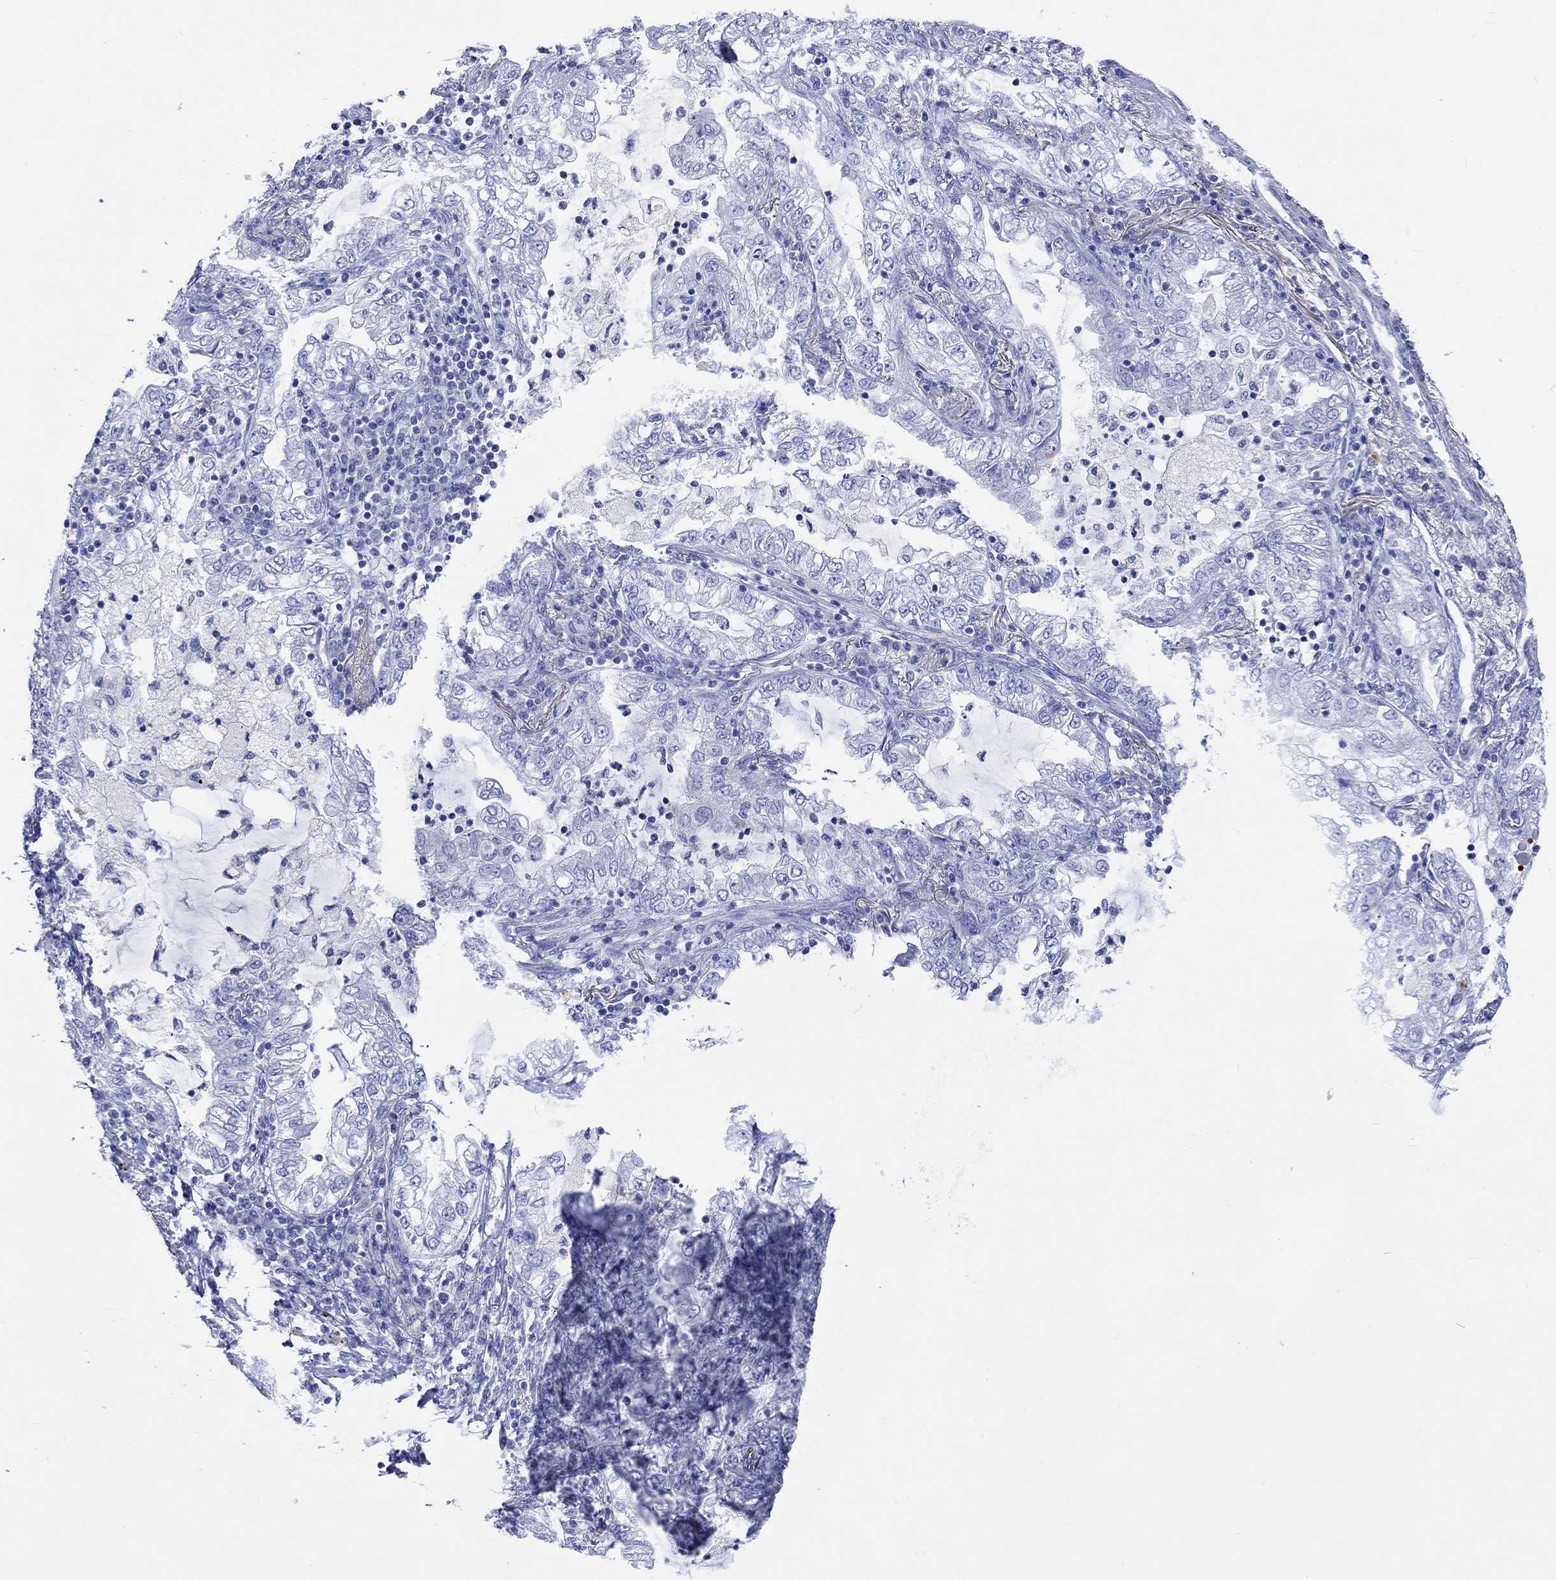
{"staining": {"intensity": "negative", "quantity": "none", "location": "none"}, "tissue": "lung cancer", "cell_type": "Tumor cells", "image_type": "cancer", "snomed": [{"axis": "morphology", "description": "Adenocarcinoma, NOS"}, {"axis": "topography", "description": "Lung"}], "caption": "DAB (3,3'-diaminobenzidine) immunohistochemical staining of human adenocarcinoma (lung) demonstrates no significant expression in tumor cells. Brightfield microscopy of immunohistochemistry (IHC) stained with DAB (brown) and hematoxylin (blue), captured at high magnification.", "gene": "CPLX2", "patient": {"sex": "female", "age": 73}}